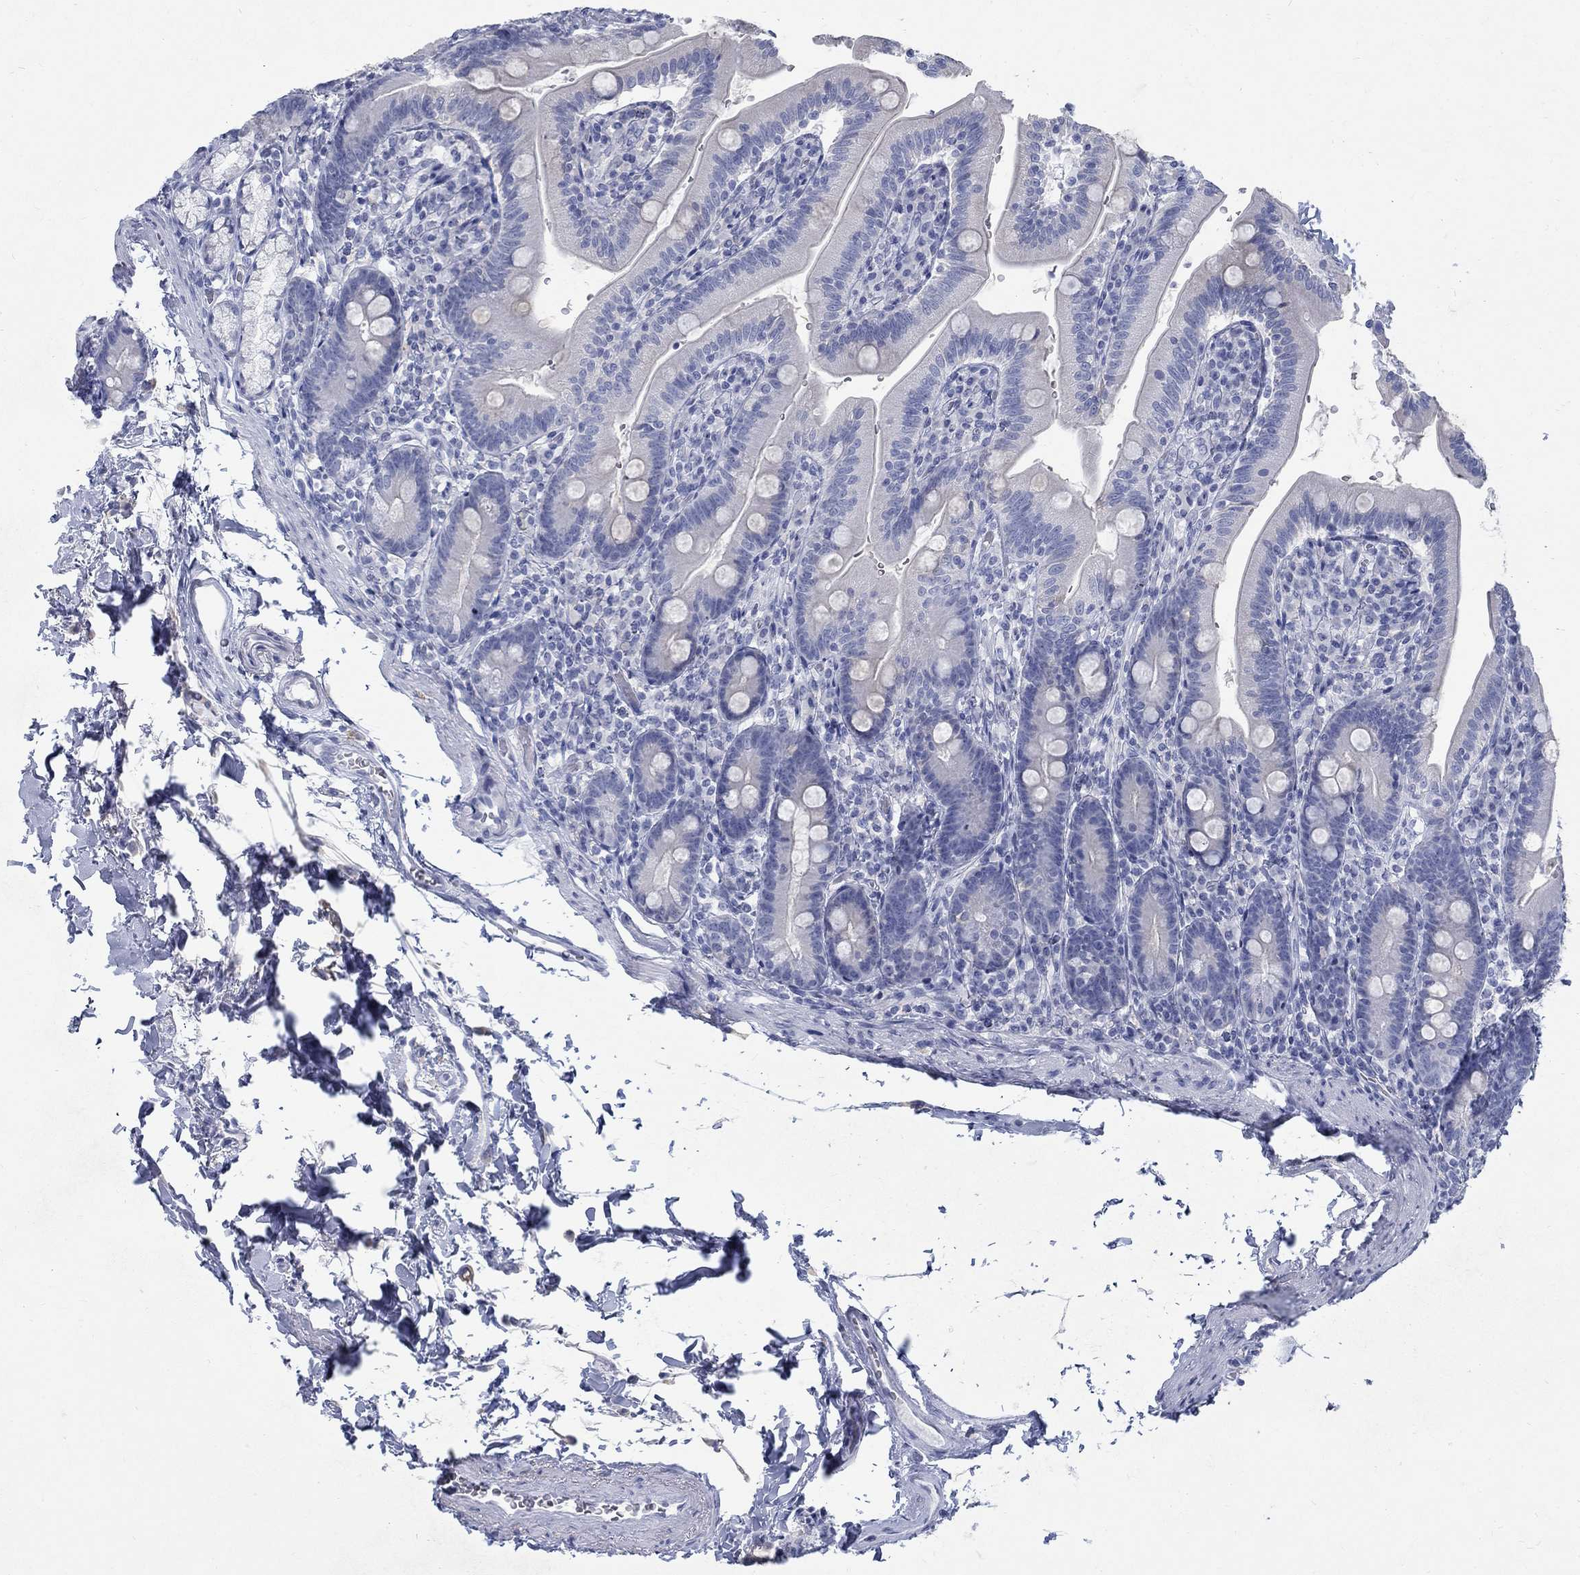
{"staining": {"intensity": "negative", "quantity": "none", "location": "none"}, "tissue": "duodenum", "cell_type": "Glandular cells", "image_type": "normal", "snomed": [{"axis": "morphology", "description": "Normal tissue, NOS"}, {"axis": "topography", "description": "Duodenum"}], "caption": "Immunohistochemistry of normal human duodenum shows no positivity in glandular cells.", "gene": "RFTN2", "patient": {"sex": "female", "age": 67}}